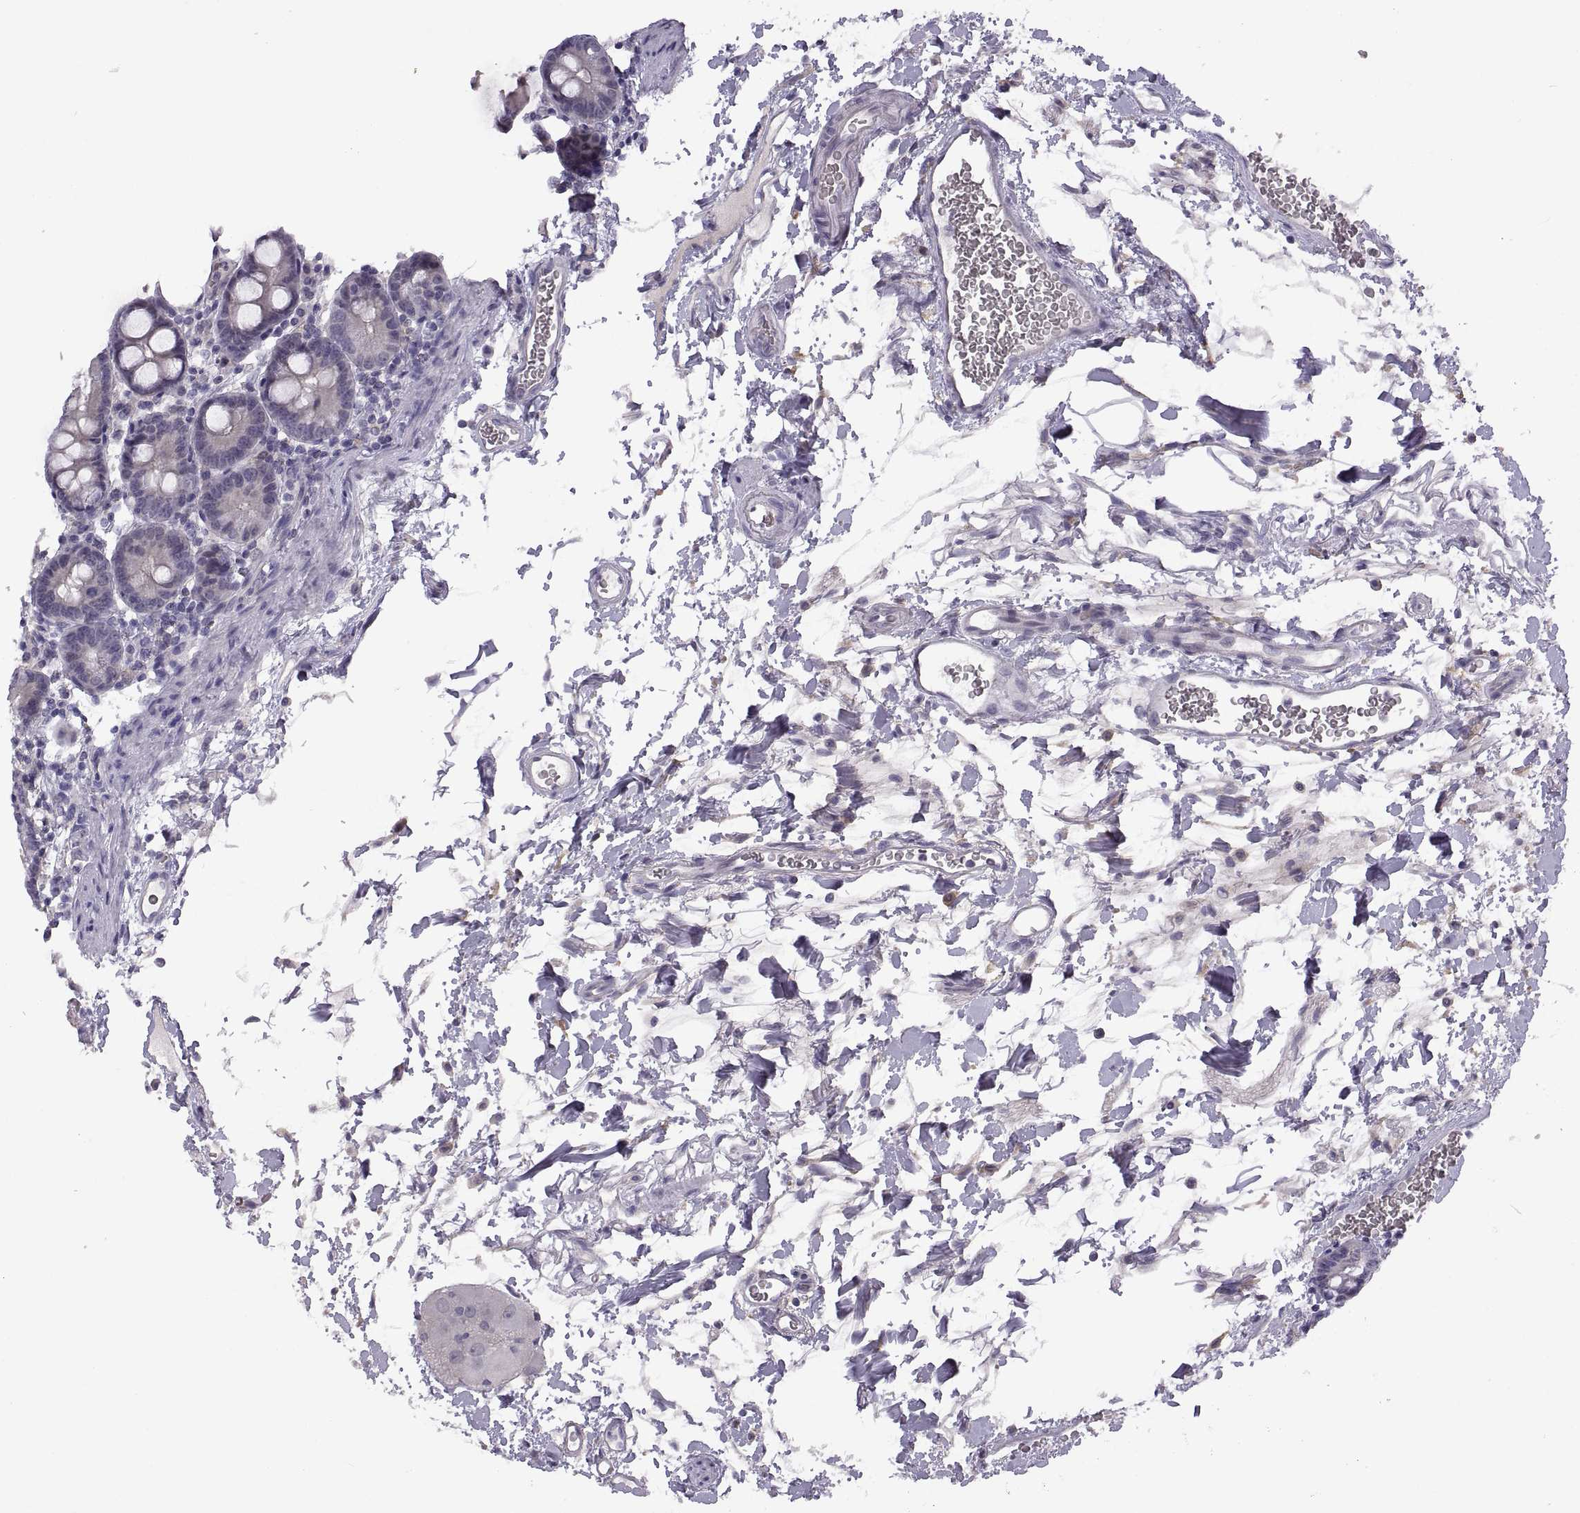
{"staining": {"intensity": "negative", "quantity": "none", "location": "none"}, "tissue": "small intestine", "cell_type": "Glandular cells", "image_type": "normal", "snomed": [{"axis": "morphology", "description": "Normal tissue, NOS"}, {"axis": "topography", "description": "Small intestine"}], "caption": "A histopathology image of small intestine stained for a protein reveals no brown staining in glandular cells. Nuclei are stained in blue.", "gene": "MEIOC", "patient": {"sex": "female", "age": 44}}